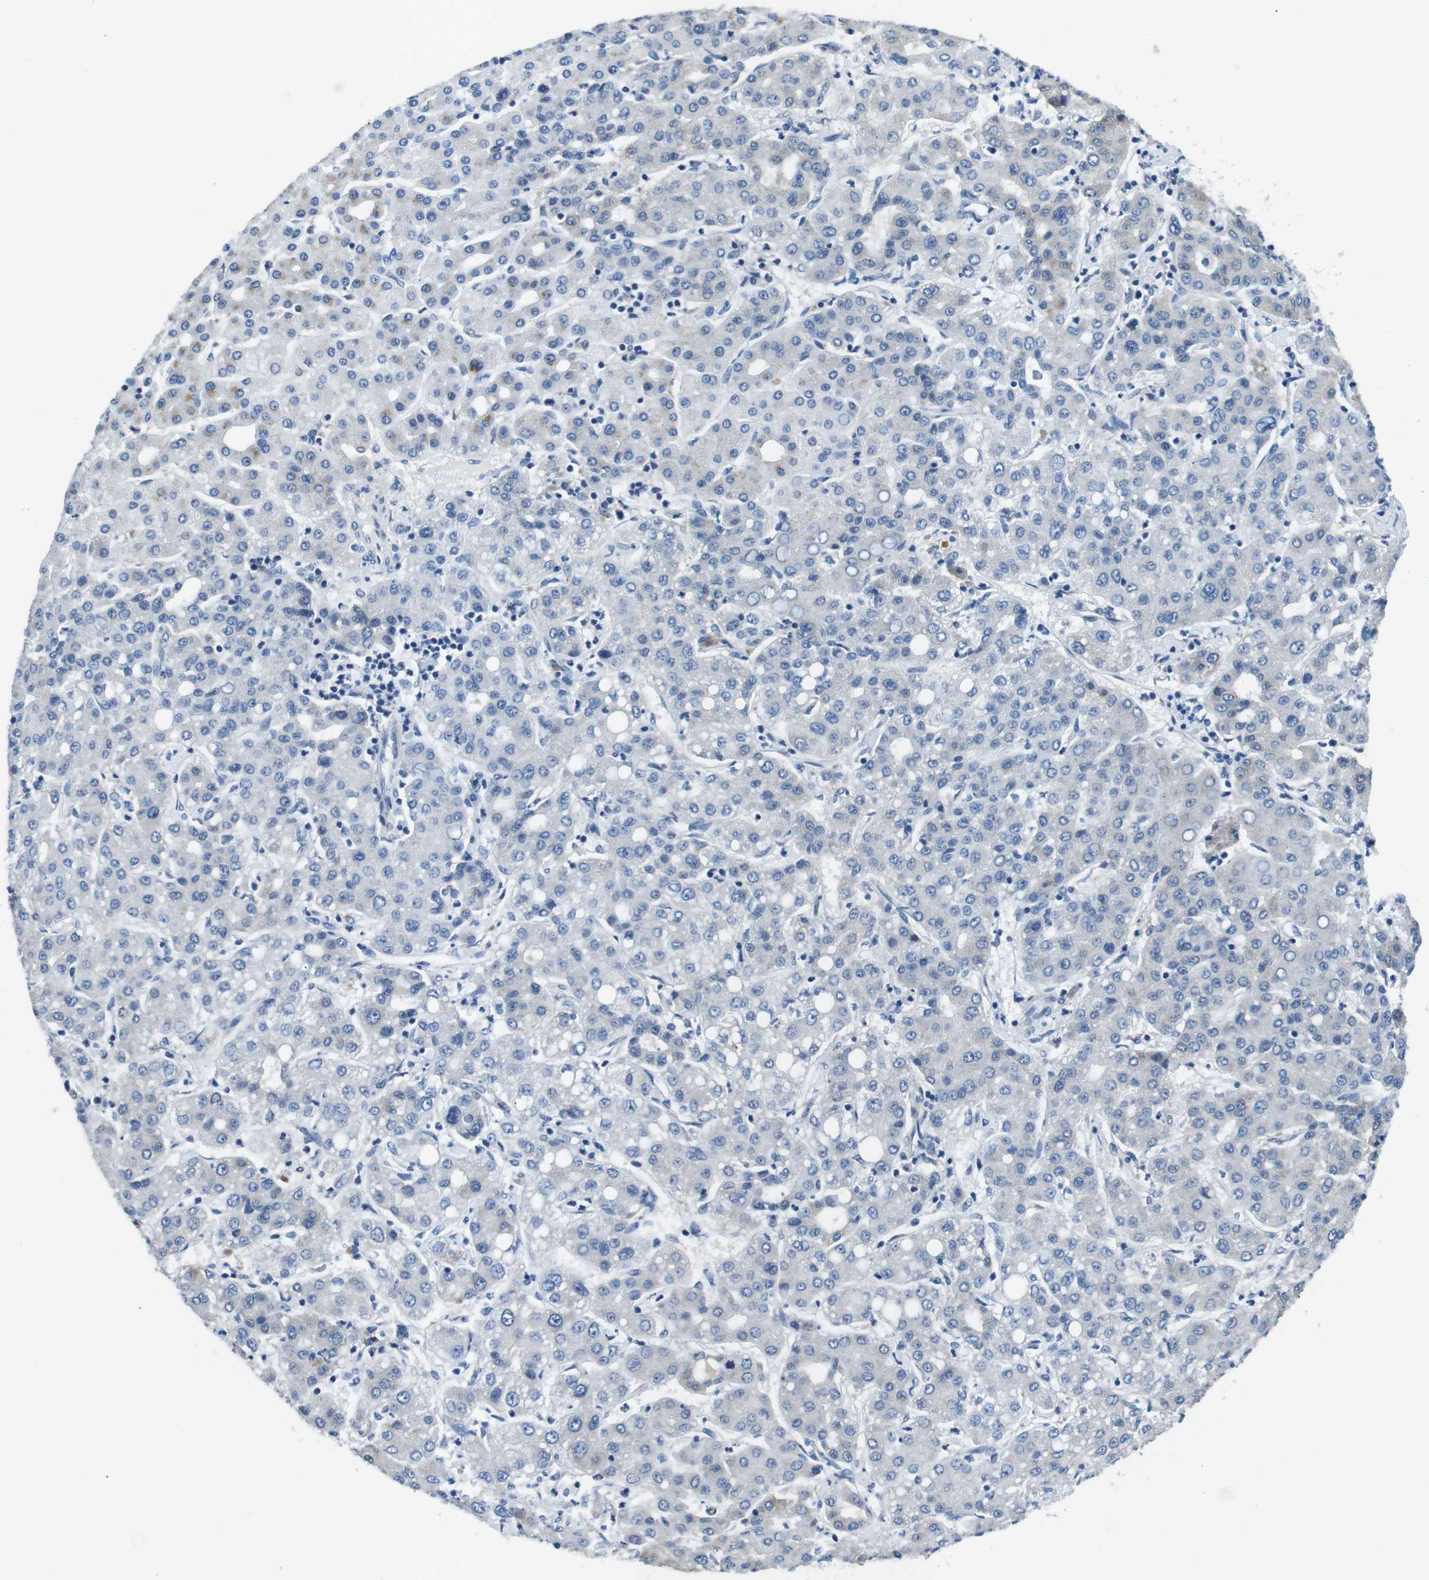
{"staining": {"intensity": "negative", "quantity": "none", "location": "none"}, "tissue": "liver cancer", "cell_type": "Tumor cells", "image_type": "cancer", "snomed": [{"axis": "morphology", "description": "Carcinoma, Hepatocellular, NOS"}, {"axis": "topography", "description": "Liver"}], "caption": "Photomicrograph shows no significant protein positivity in tumor cells of hepatocellular carcinoma (liver).", "gene": "PHLDA1", "patient": {"sex": "male", "age": 65}}